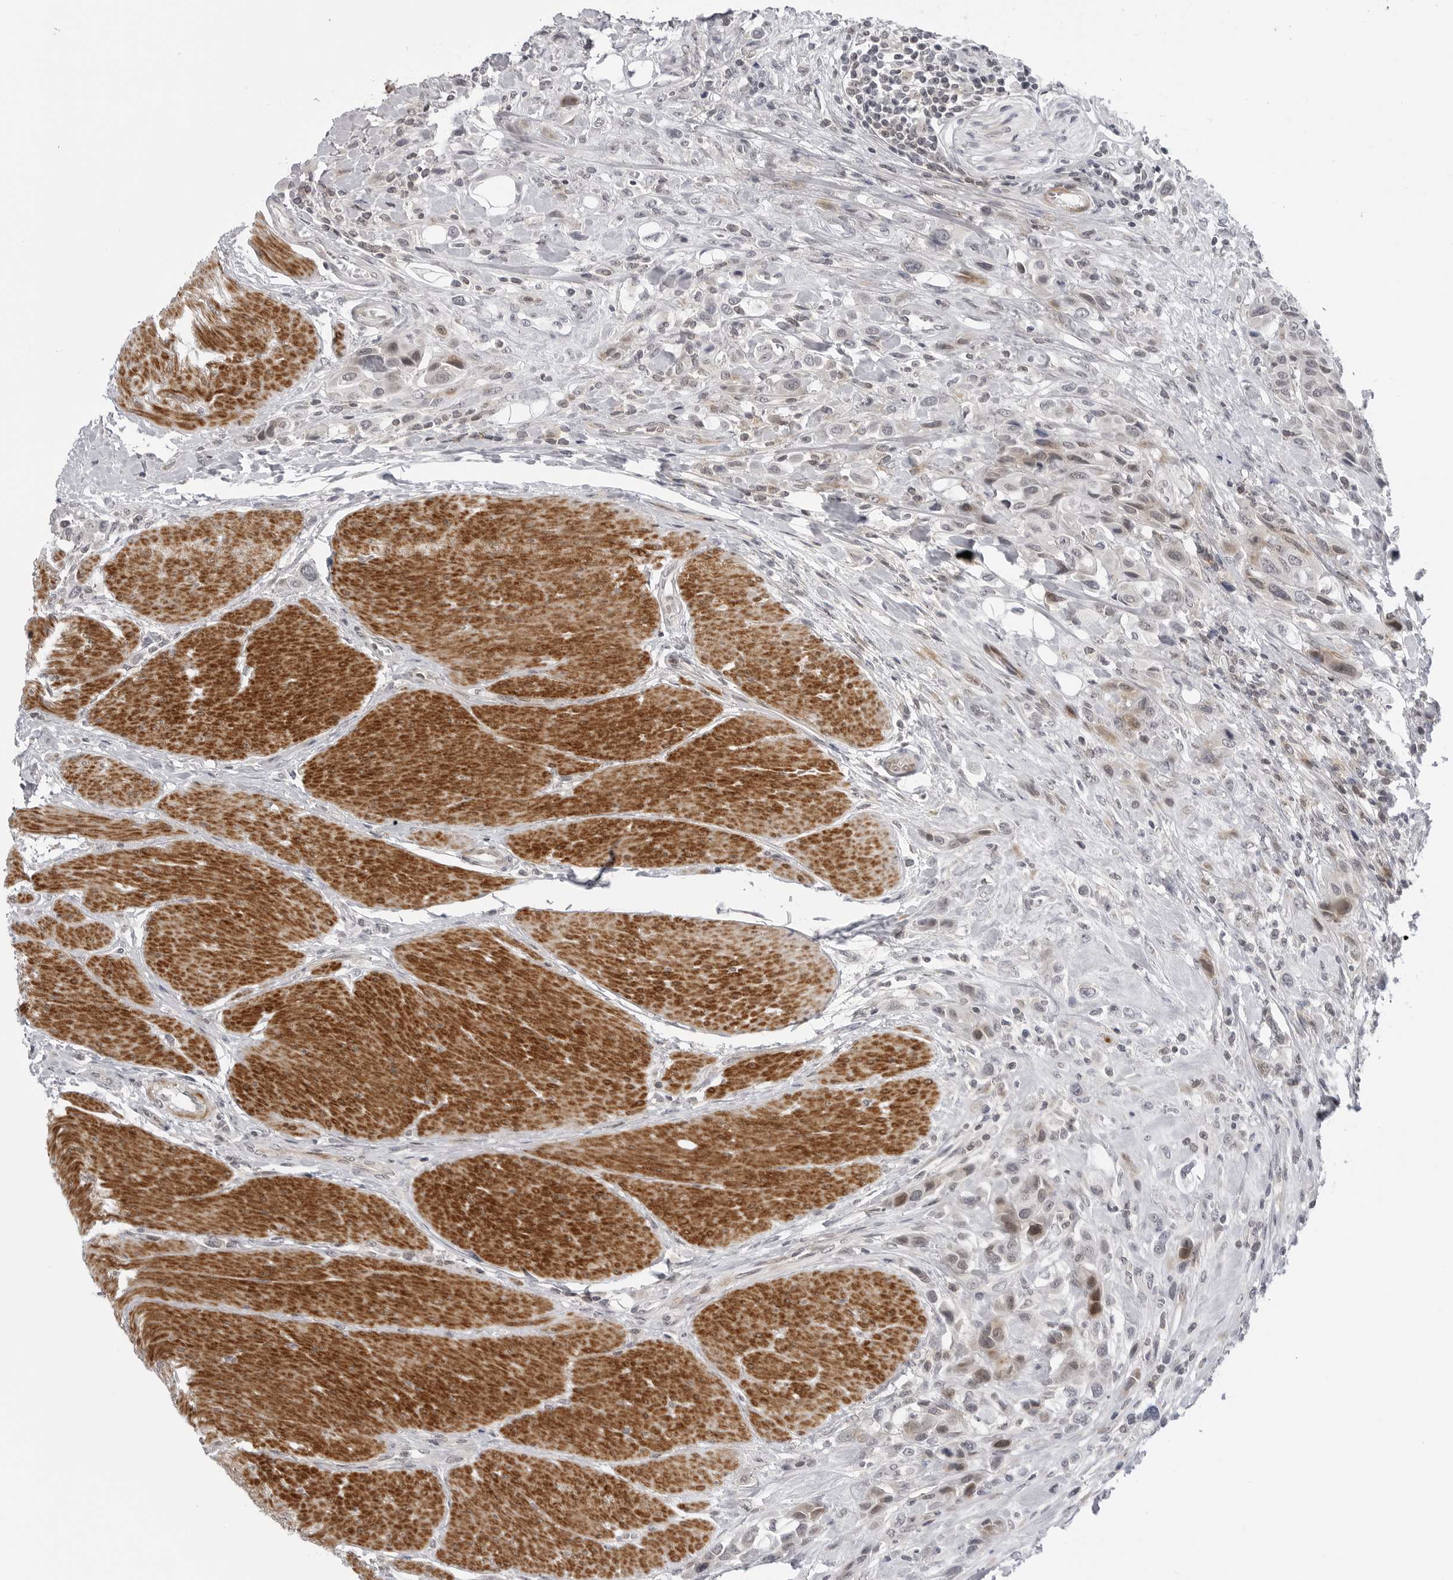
{"staining": {"intensity": "weak", "quantity": "<25%", "location": "cytoplasmic/membranous"}, "tissue": "urothelial cancer", "cell_type": "Tumor cells", "image_type": "cancer", "snomed": [{"axis": "morphology", "description": "Urothelial carcinoma, High grade"}, {"axis": "topography", "description": "Urinary bladder"}], "caption": "Immunohistochemistry image of urothelial cancer stained for a protein (brown), which displays no expression in tumor cells. The staining was performed using DAB (3,3'-diaminobenzidine) to visualize the protein expression in brown, while the nuclei were stained in blue with hematoxylin (Magnification: 20x).", "gene": "ADAMTS5", "patient": {"sex": "male", "age": 50}}